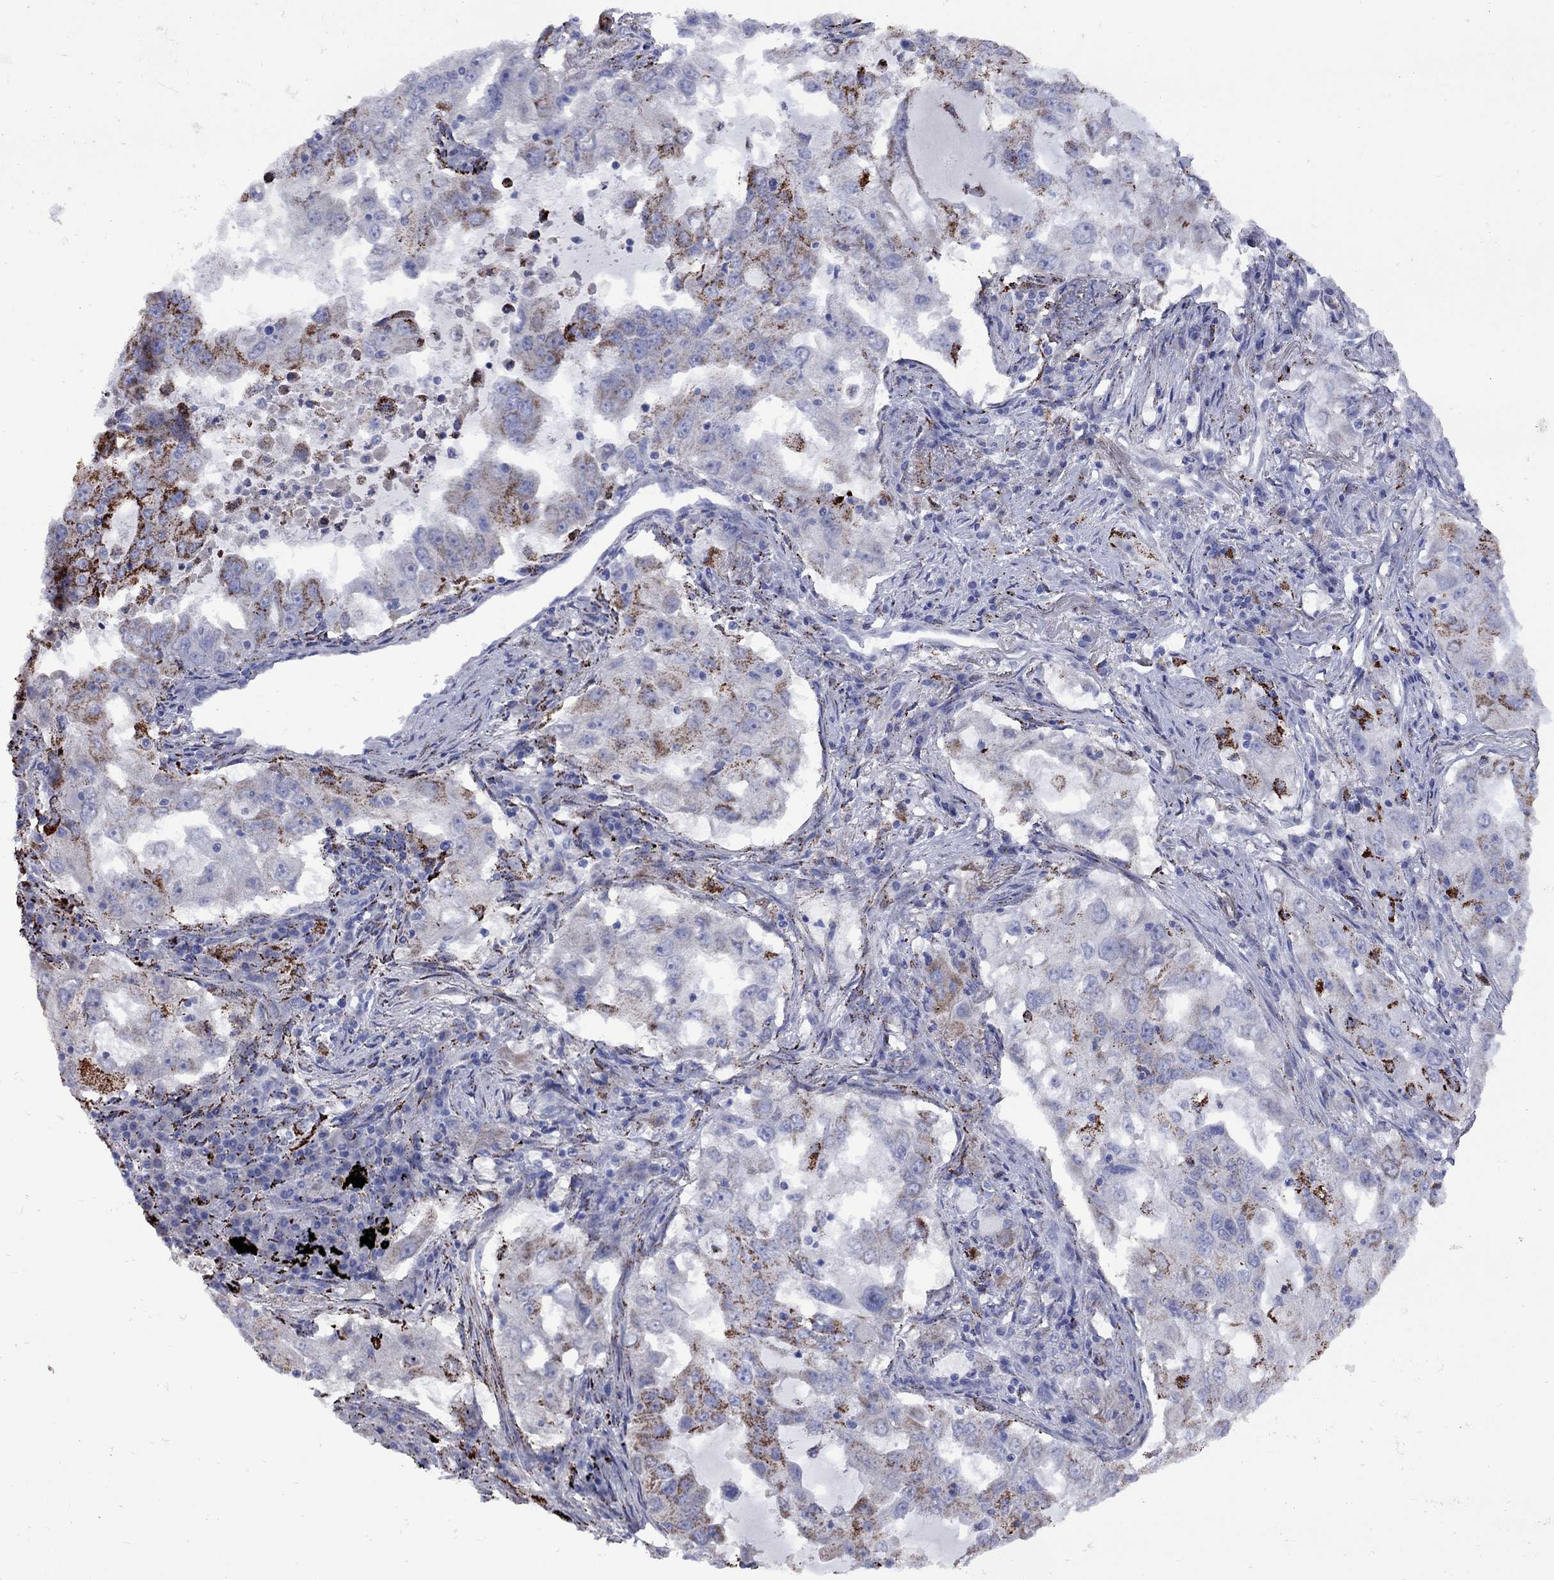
{"staining": {"intensity": "strong", "quantity": "<25%", "location": "cytoplasmic/membranous"}, "tissue": "lung cancer", "cell_type": "Tumor cells", "image_type": "cancer", "snomed": [{"axis": "morphology", "description": "Adenocarcinoma, NOS"}, {"axis": "topography", "description": "Lung"}], "caption": "This micrograph displays immunohistochemistry staining of human lung cancer, with medium strong cytoplasmic/membranous expression in approximately <25% of tumor cells.", "gene": "SESTD1", "patient": {"sex": "female", "age": 61}}